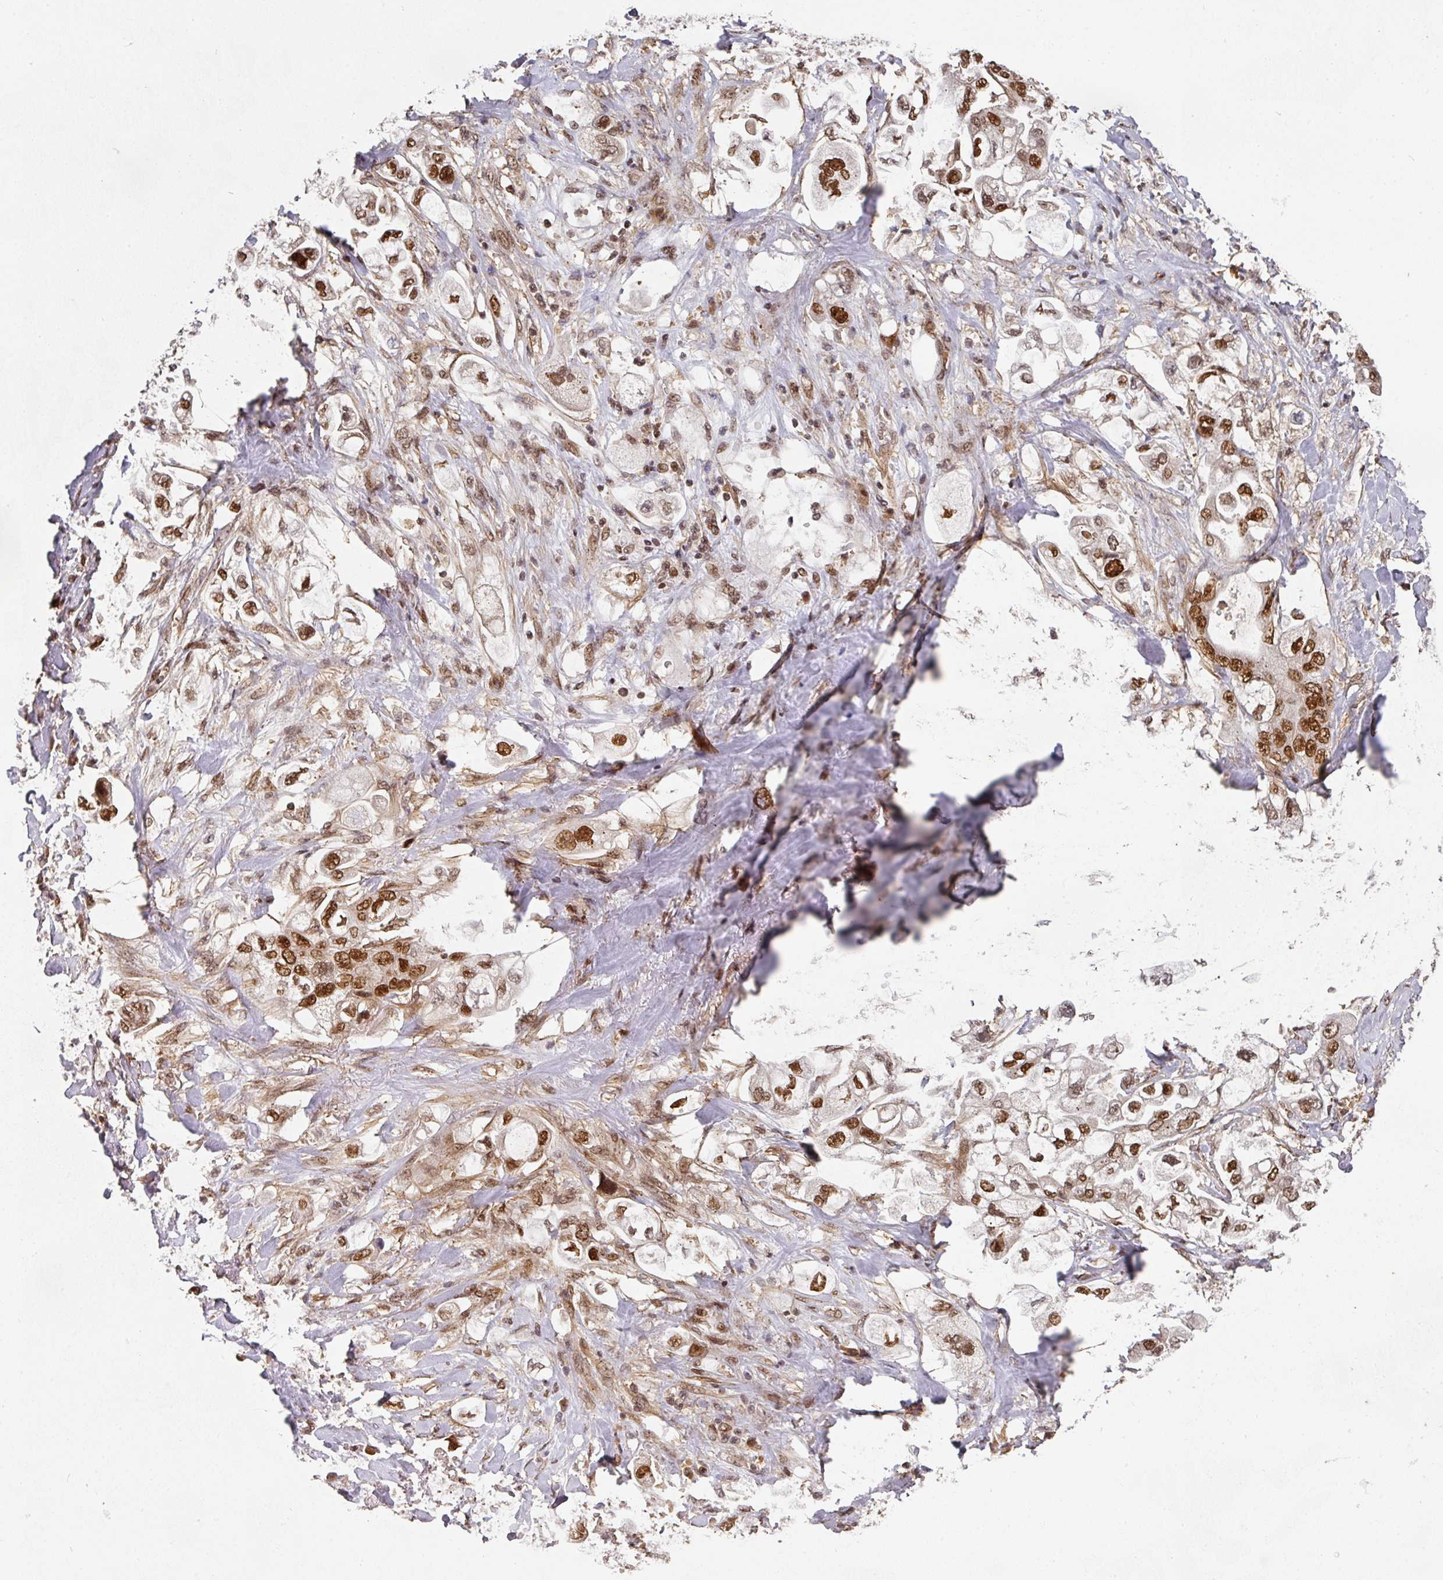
{"staining": {"intensity": "strong", "quantity": ">75%", "location": "nuclear"}, "tissue": "stomach cancer", "cell_type": "Tumor cells", "image_type": "cancer", "snomed": [{"axis": "morphology", "description": "Adenocarcinoma, NOS"}, {"axis": "topography", "description": "Stomach"}], "caption": "This is a histology image of immunohistochemistry staining of stomach adenocarcinoma, which shows strong staining in the nuclear of tumor cells.", "gene": "DIDO1", "patient": {"sex": "male", "age": 62}}